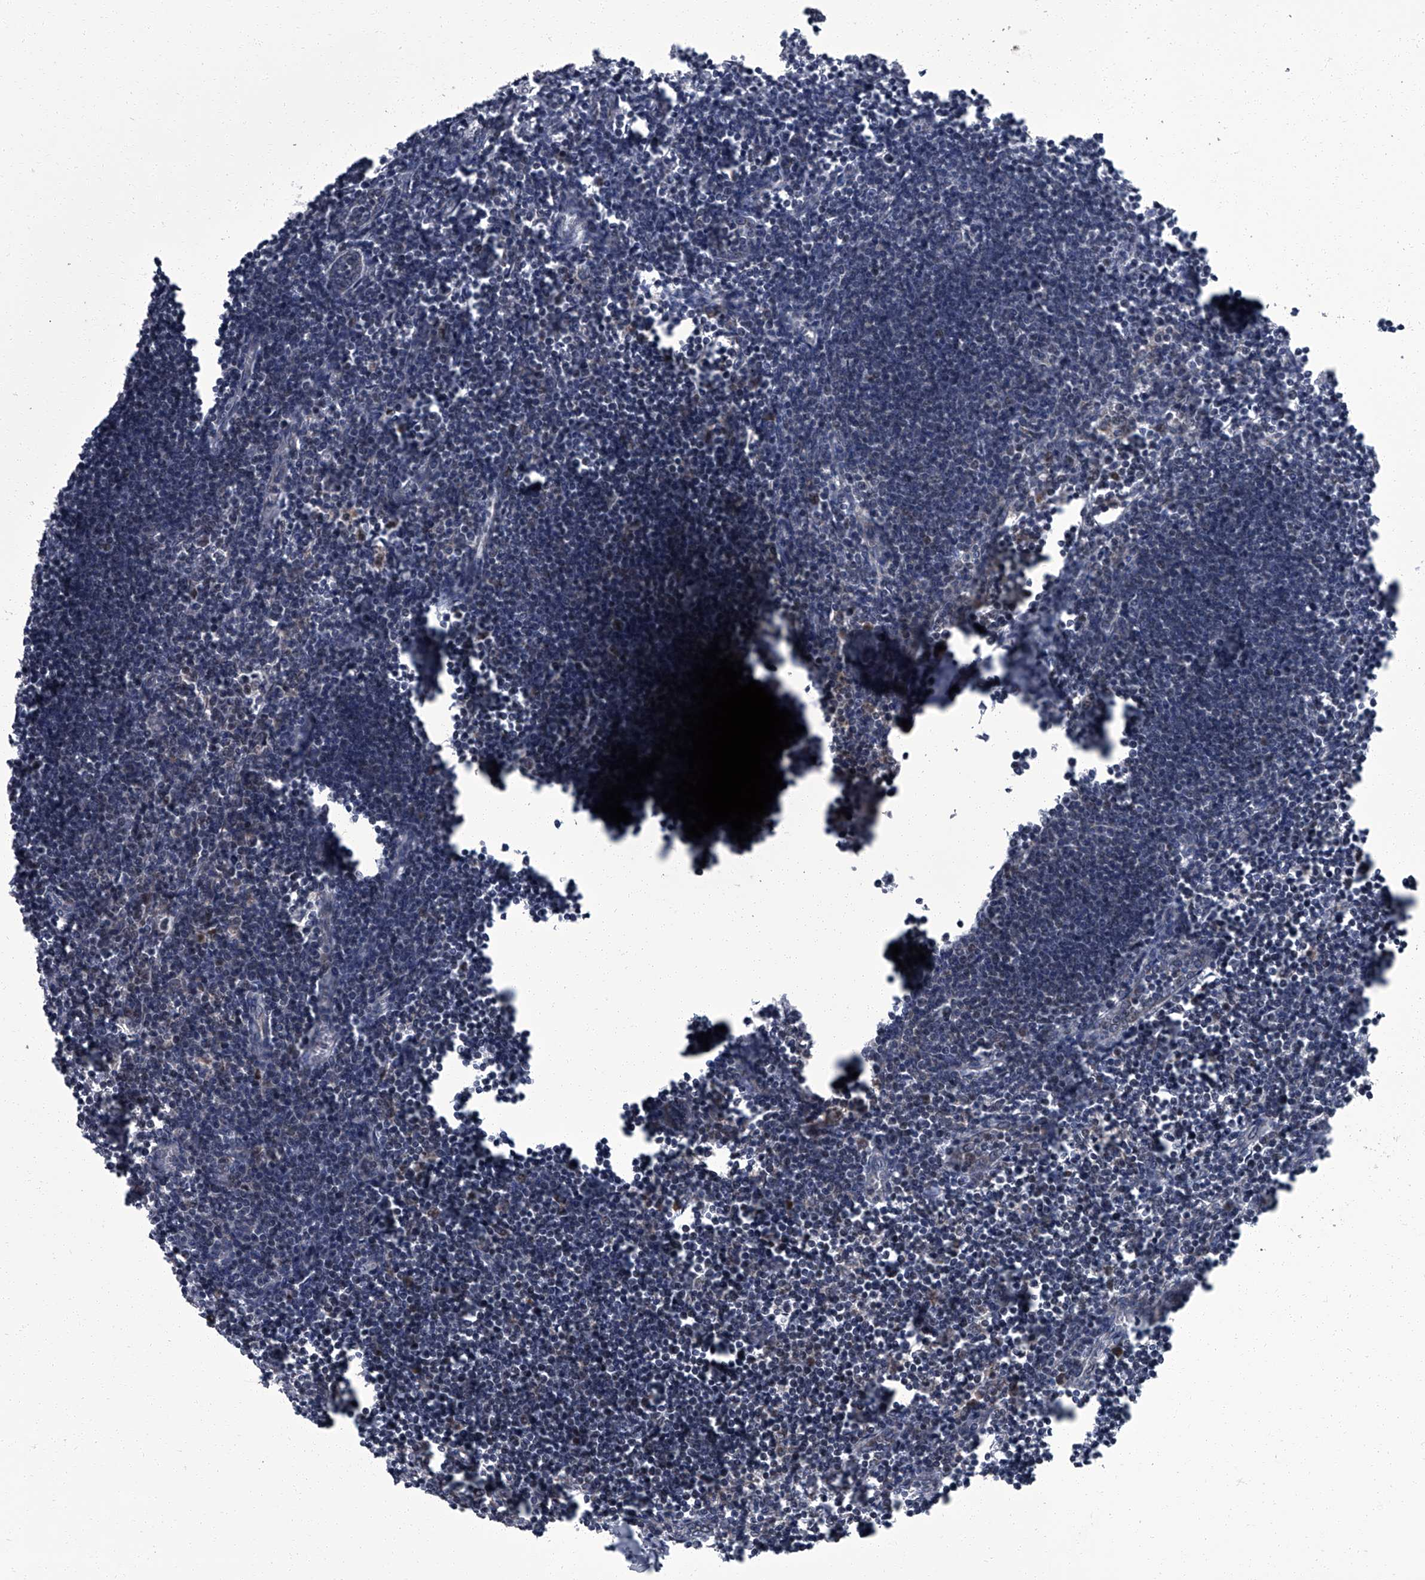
{"staining": {"intensity": "weak", "quantity": "25%-75%", "location": "cytoplasmic/membranous,nuclear"}, "tissue": "lymph node", "cell_type": "Germinal center cells", "image_type": "normal", "snomed": [{"axis": "morphology", "description": "Normal tissue, NOS"}, {"axis": "morphology", "description": "Malignant melanoma, Metastatic site"}, {"axis": "topography", "description": "Lymph node"}], "caption": "Human lymph node stained with a brown dye reveals weak cytoplasmic/membranous,nuclear positive staining in about 25%-75% of germinal center cells.", "gene": "ZNF274", "patient": {"sex": "male", "age": 41}}